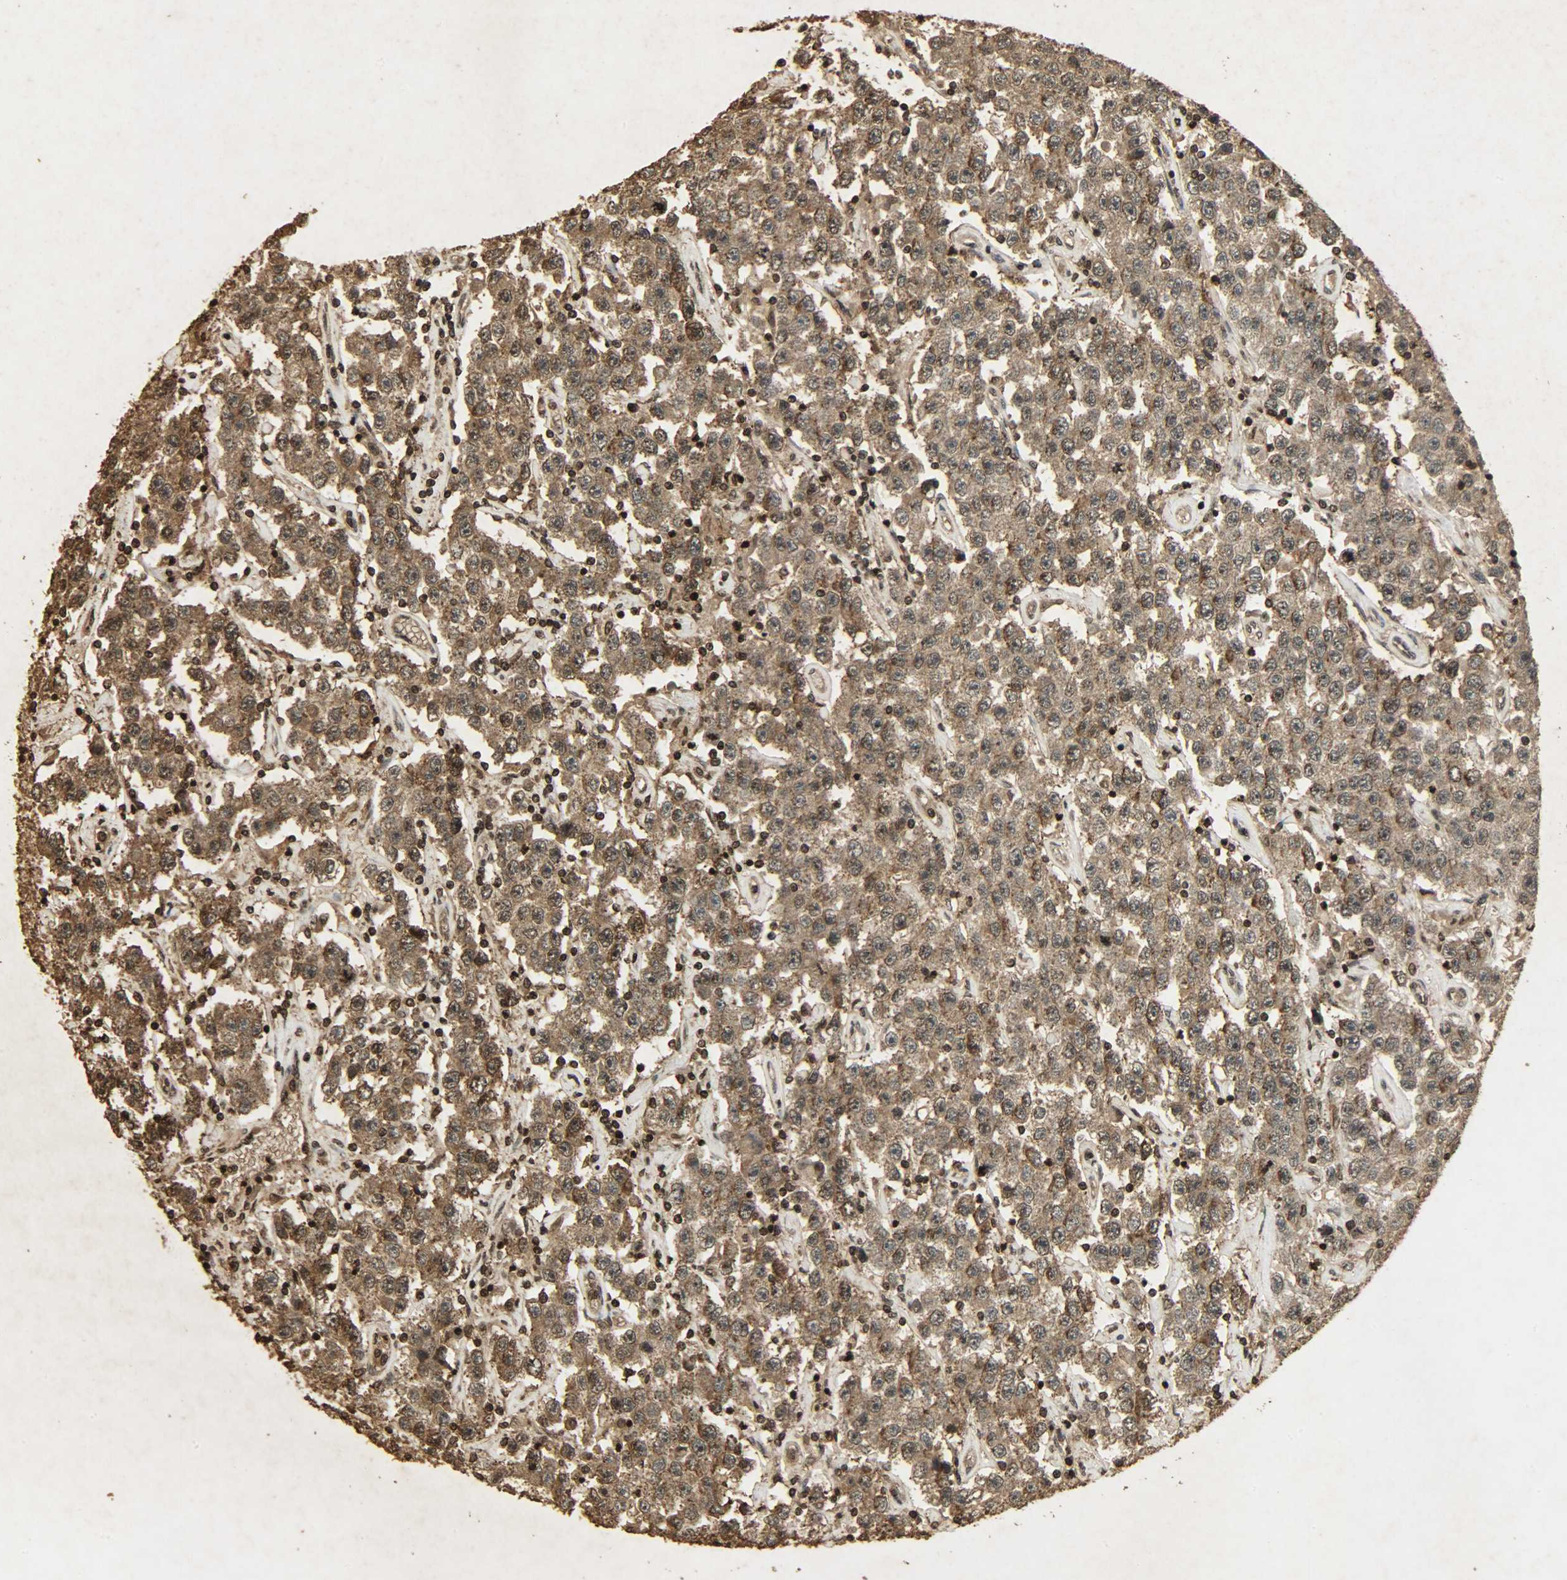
{"staining": {"intensity": "strong", "quantity": ">75%", "location": "cytoplasmic/membranous,nuclear"}, "tissue": "testis cancer", "cell_type": "Tumor cells", "image_type": "cancer", "snomed": [{"axis": "morphology", "description": "Seminoma, NOS"}, {"axis": "topography", "description": "Testis"}], "caption": "Human testis cancer stained for a protein (brown) reveals strong cytoplasmic/membranous and nuclear positive positivity in approximately >75% of tumor cells.", "gene": "PPP3R1", "patient": {"sex": "male", "age": 52}}